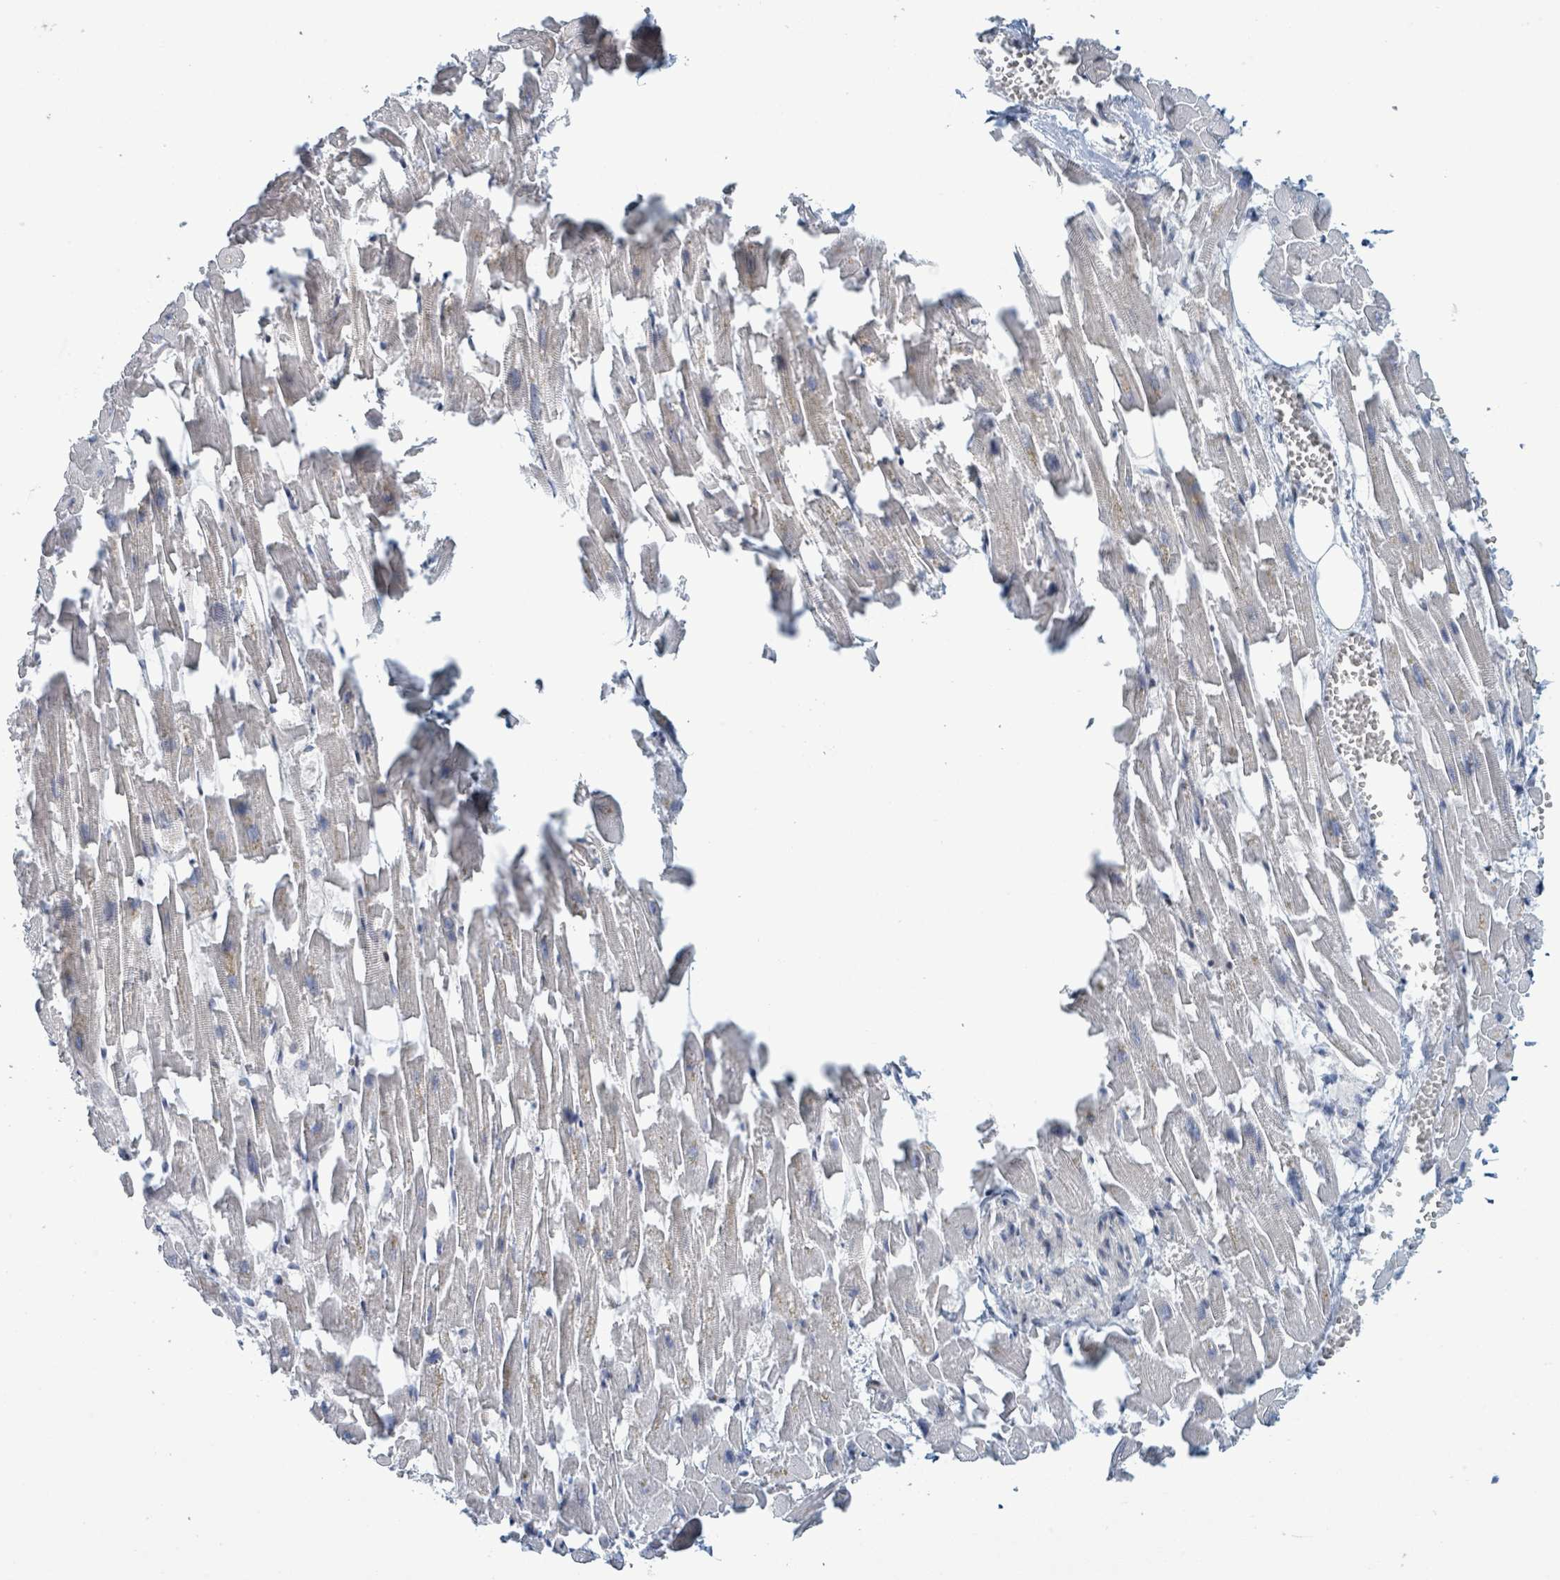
{"staining": {"intensity": "weak", "quantity": "<25%", "location": "cytoplasmic/membranous,nuclear"}, "tissue": "heart muscle", "cell_type": "Cardiomyocytes", "image_type": "normal", "snomed": [{"axis": "morphology", "description": "Normal tissue, NOS"}, {"axis": "topography", "description": "Heart"}], "caption": "Immunohistochemistry (IHC) histopathology image of unremarkable heart muscle: heart muscle stained with DAB (3,3'-diaminobenzidine) exhibits no significant protein staining in cardiomyocytes.", "gene": "RPL32", "patient": {"sex": "female", "age": 64}}